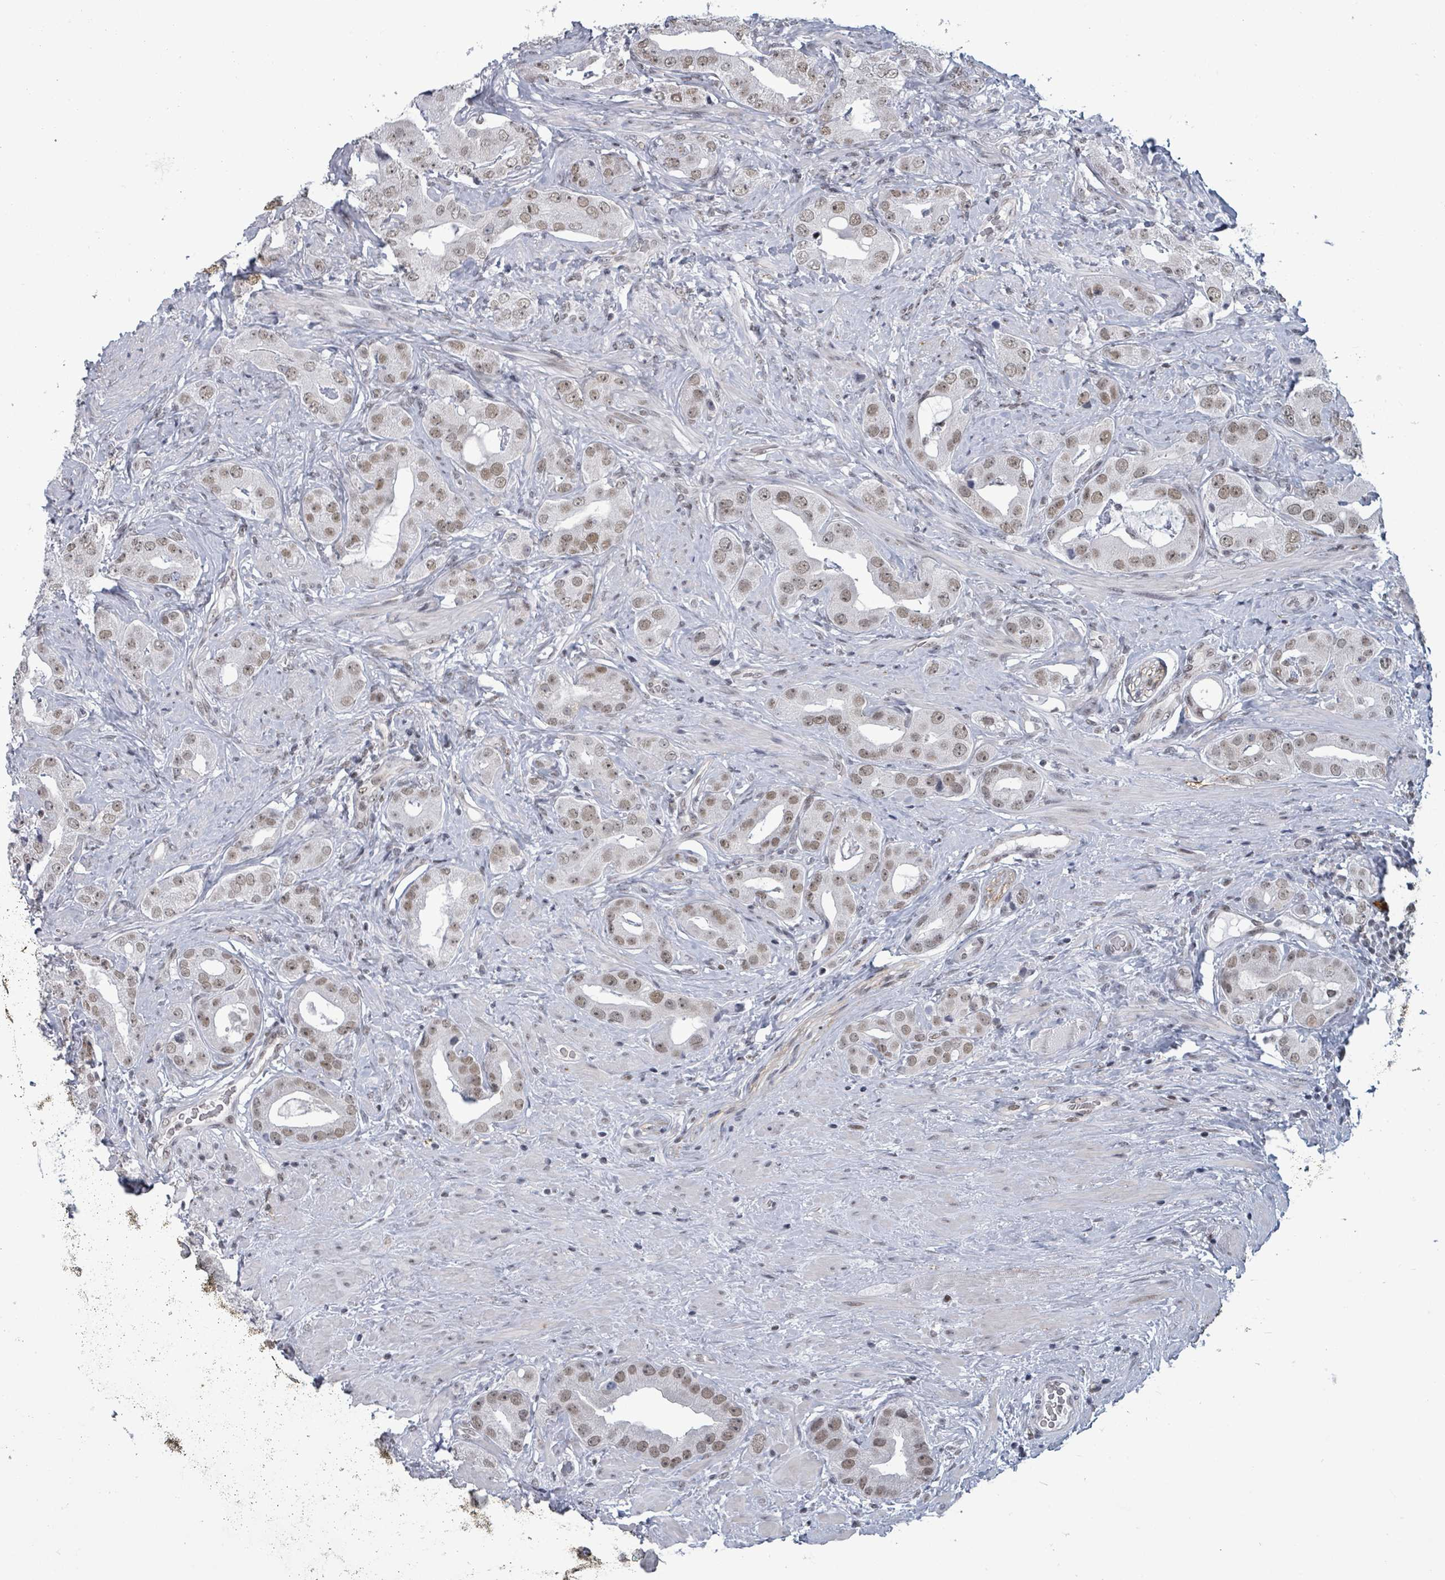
{"staining": {"intensity": "weak", "quantity": ">75%", "location": "nuclear"}, "tissue": "prostate cancer", "cell_type": "Tumor cells", "image_type": "cancer", "snomed": [{"axis": "morphology", "description": "Adenocarcinoma, High grade"}, {"axis": "topography", "description": "Prostate"}], "caption": "This is a micrograph of immunohistochemistry staining of adenocarcinoma (high-grade) (prostate), which shows weak positivity in the nuclear of tumor cells.", "gene": "ERCC5", "patient": {"sex": "male", "age": 63}}